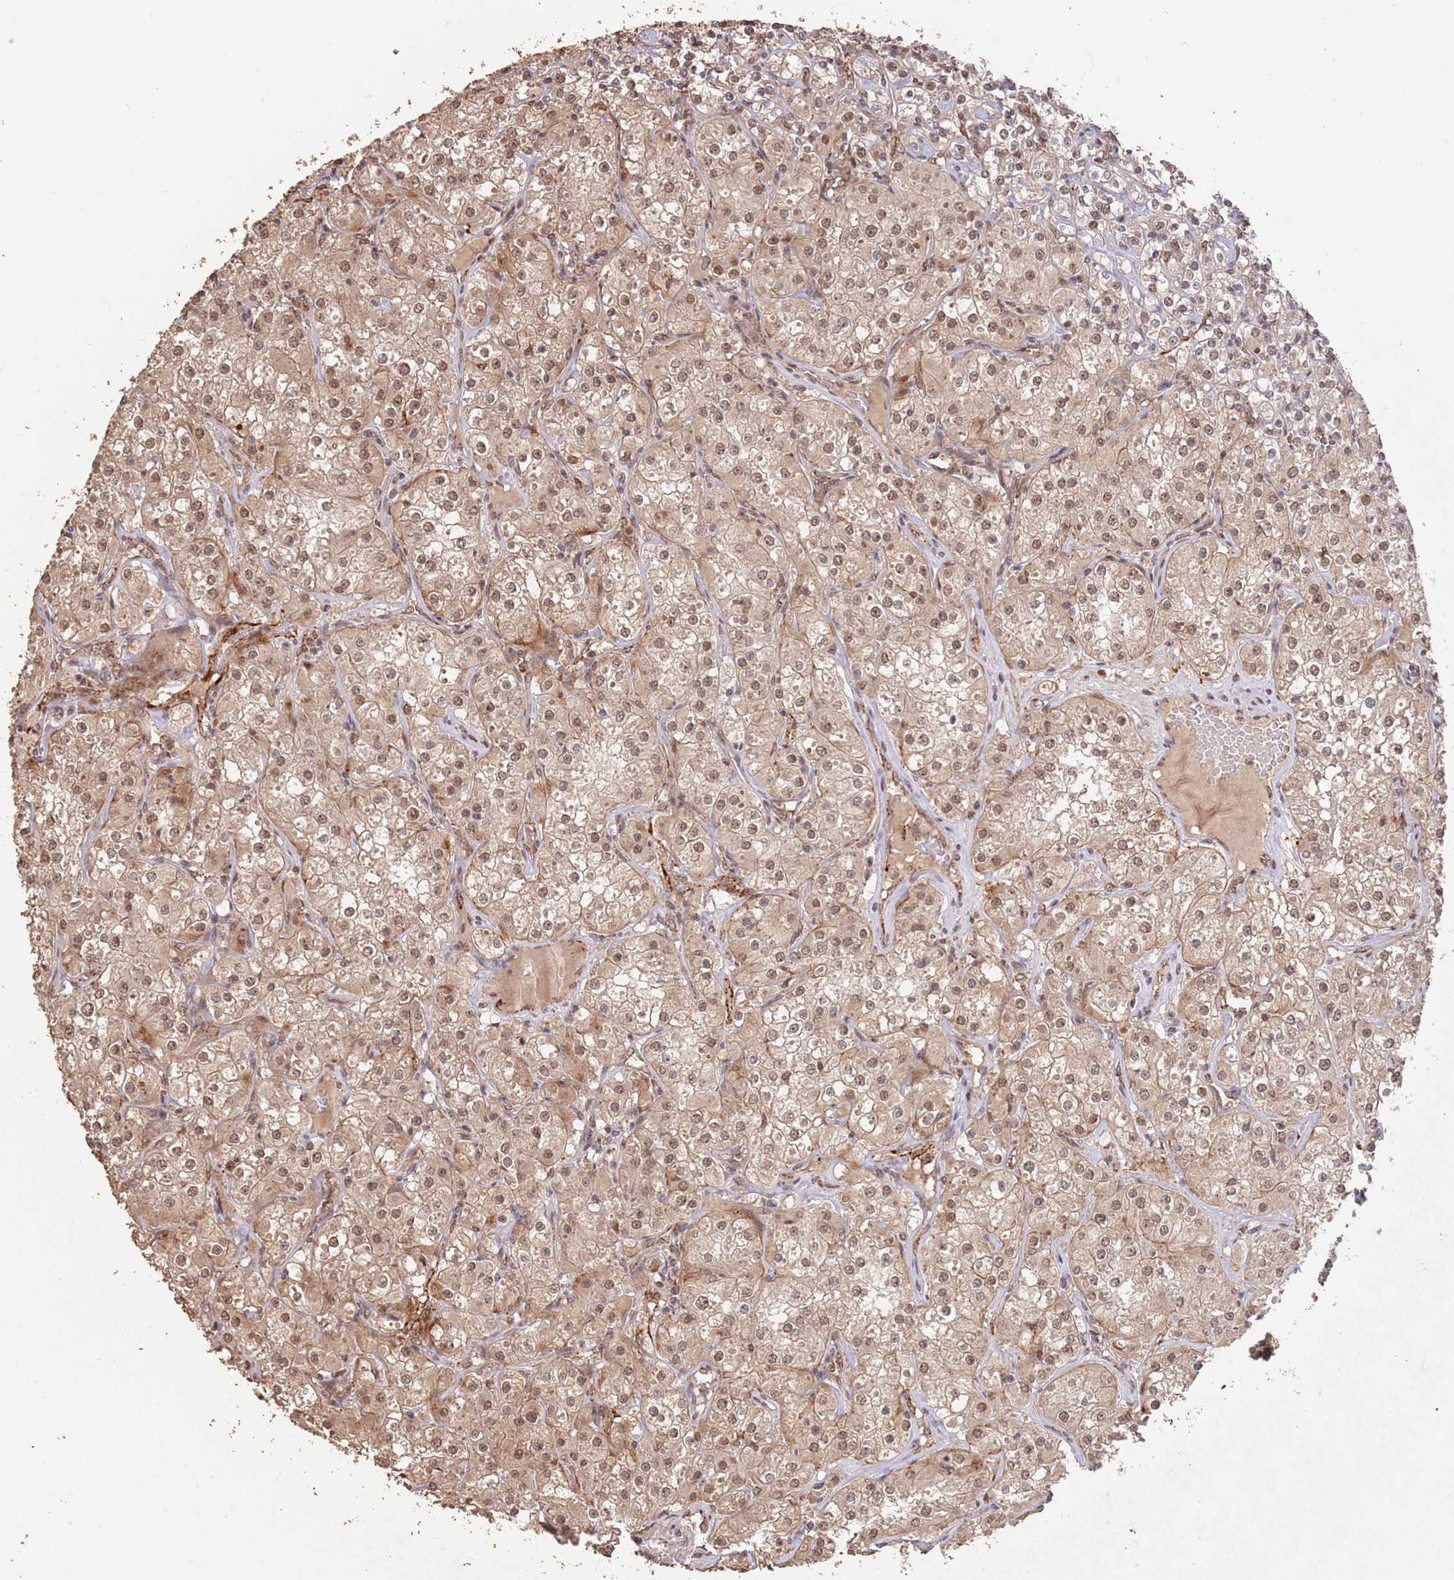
{"staining": {"intensity": "moderate", "quantity": ">75%", "location": "cytoplasmic/membranous,nuclear"}, "tissue": "renal cancer", "cell_type": "Tumor cells", "image_type": "cancer", "snomed": [{"axis": "morphology", "description": "Adenocarcinoma, NOS"}, {"axis": "topography", "description": "Kidney"}], "caption": "Immunohistochemistry (IHC) (DAB (3,3'-diaminobenzidine)) staining of human renal cancer (adenocarcinoma) reveals moderate cytoplasmic/membranous and nuclear protein expression in approximately >75% of tumor cells.", "gene": "RFXANK", "patient": {"sex": "male", "age": 77}}